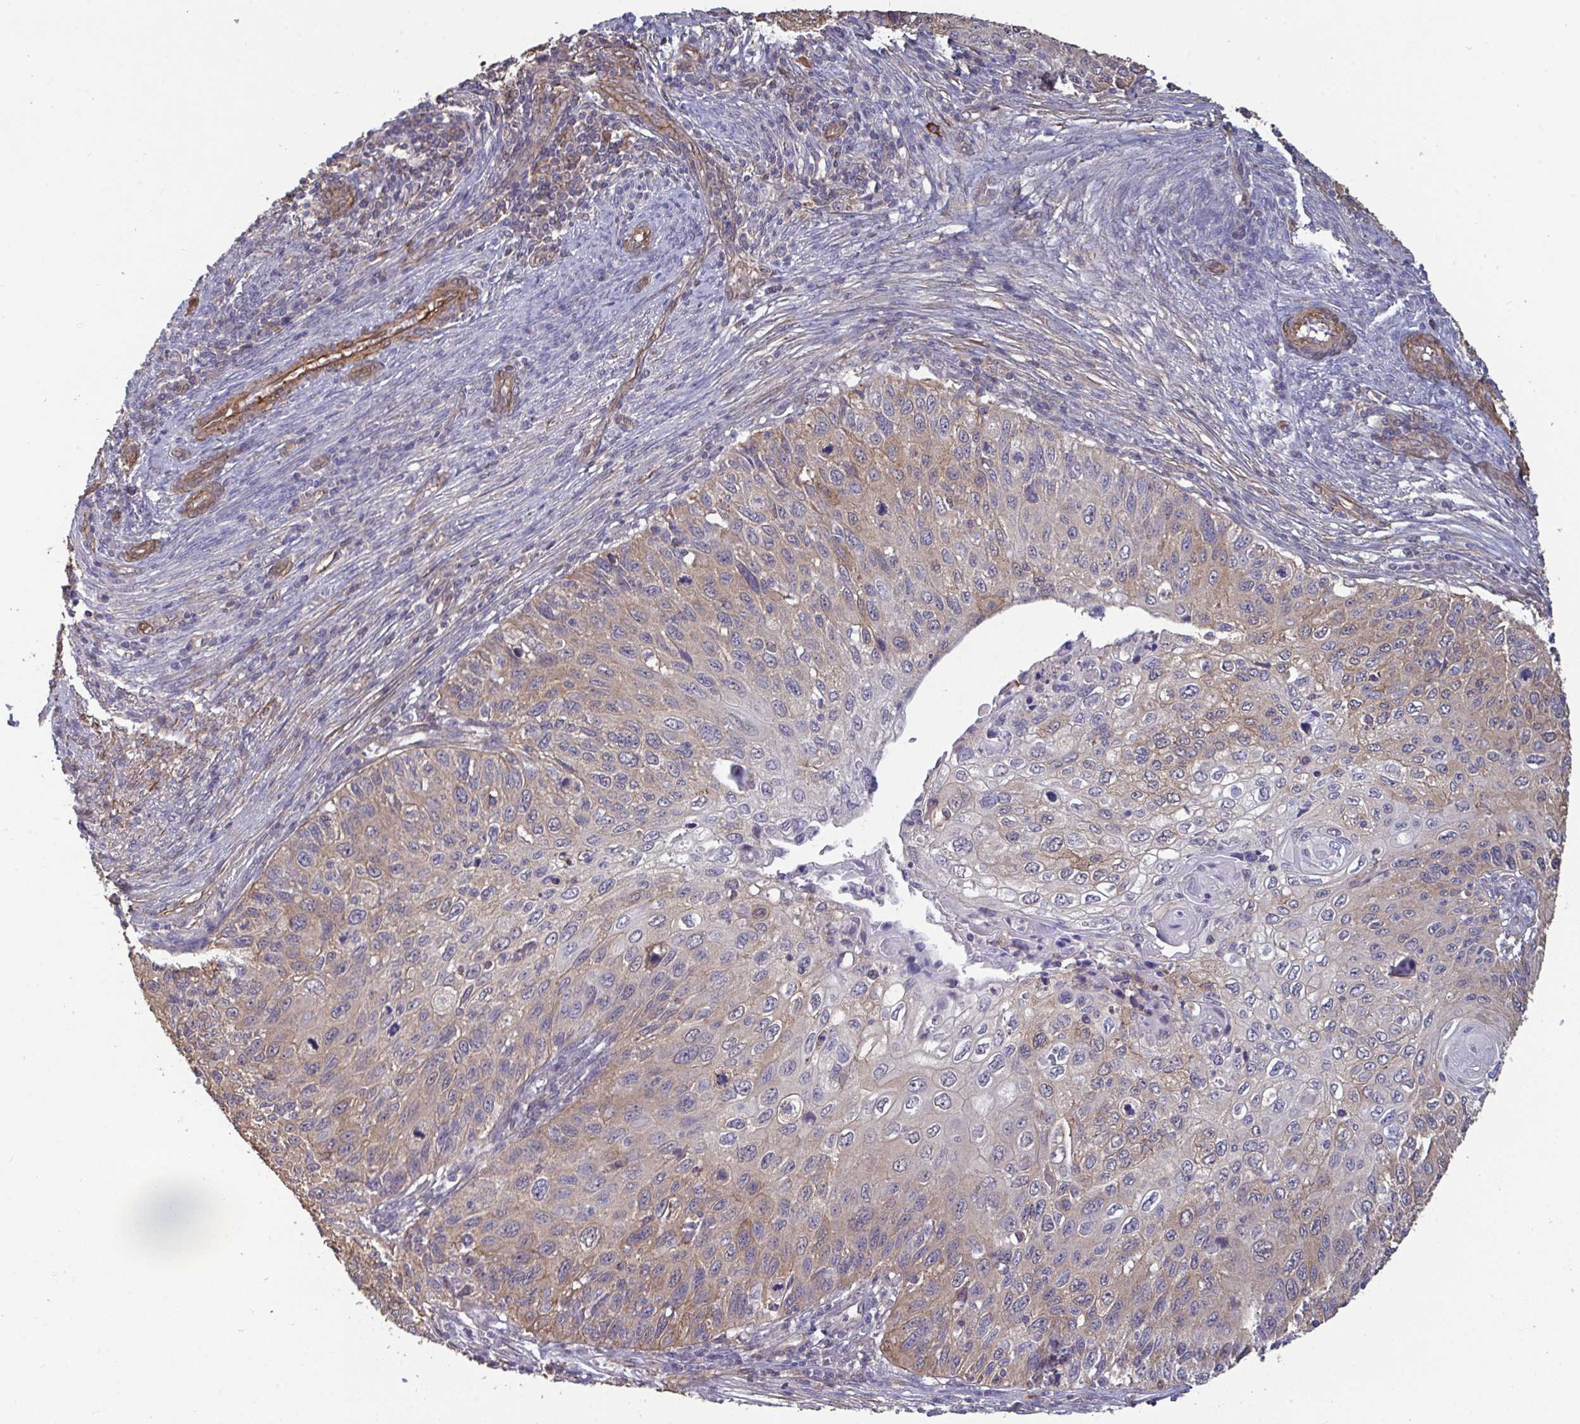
{"staining": {"intensity": "negative", "quantity": "none", "location": "none"}, "tissue": "cervical cancer", "cell_type": "Tumor cells", "image_type": "cancer", "snomed": [{"axis": "morphology", "description": "Squamous cell carcinoma, NOS"}, {"axis": "topography", "description": "Cervix"}], "caption": "DAB immunohistochemical staining of human cervical cancer exhibits no significant expression in tumor cells.", "gene": "ISCU", "patient": {"sex": "female", "age": 70}}